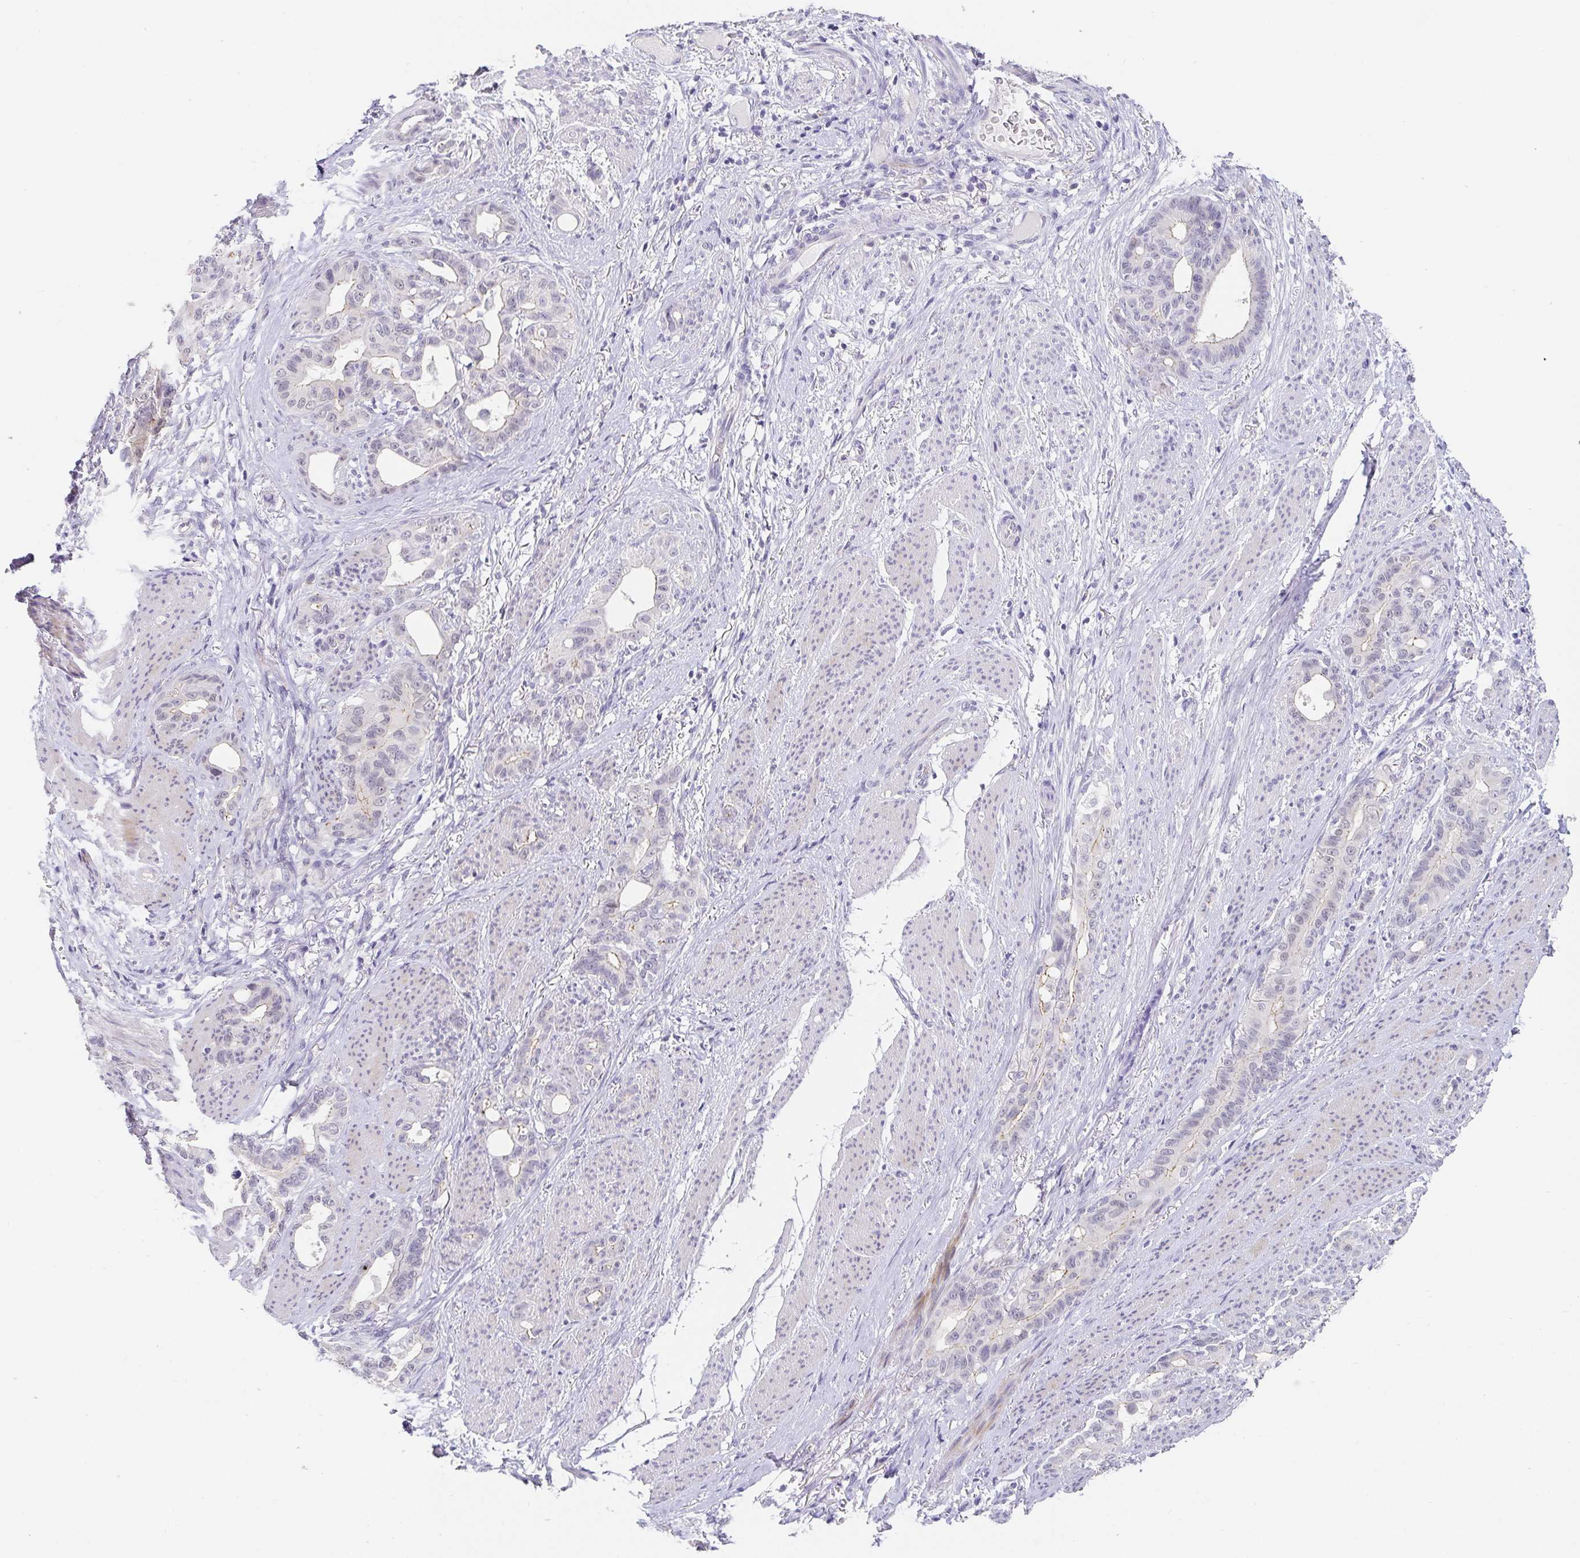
{"staining": {"intensity": "weak", "quantity": "<25%", "location": "cytoplasmic/membranous"}, "tissue": "stomach cancer", "cell_type": "Tumor cells", "image_type": "cancer", "snomed": [{"axis": "morphology", "description": "Normal tissue, NOS"}, {"axis": "morphology", "description": "Adenocarcinoma, NOS"}, {"axis": "topography", "description": "Esophagus"}, {"axis": "topography", "description": "Stomach, upper"}], "caption": "Human stomach adenocarcinoma stained for a protein using immunohistochemistry displays no expression in tumor cells.", "gene": "PDX1", "patient": {"sex": "male", "age": 62}}